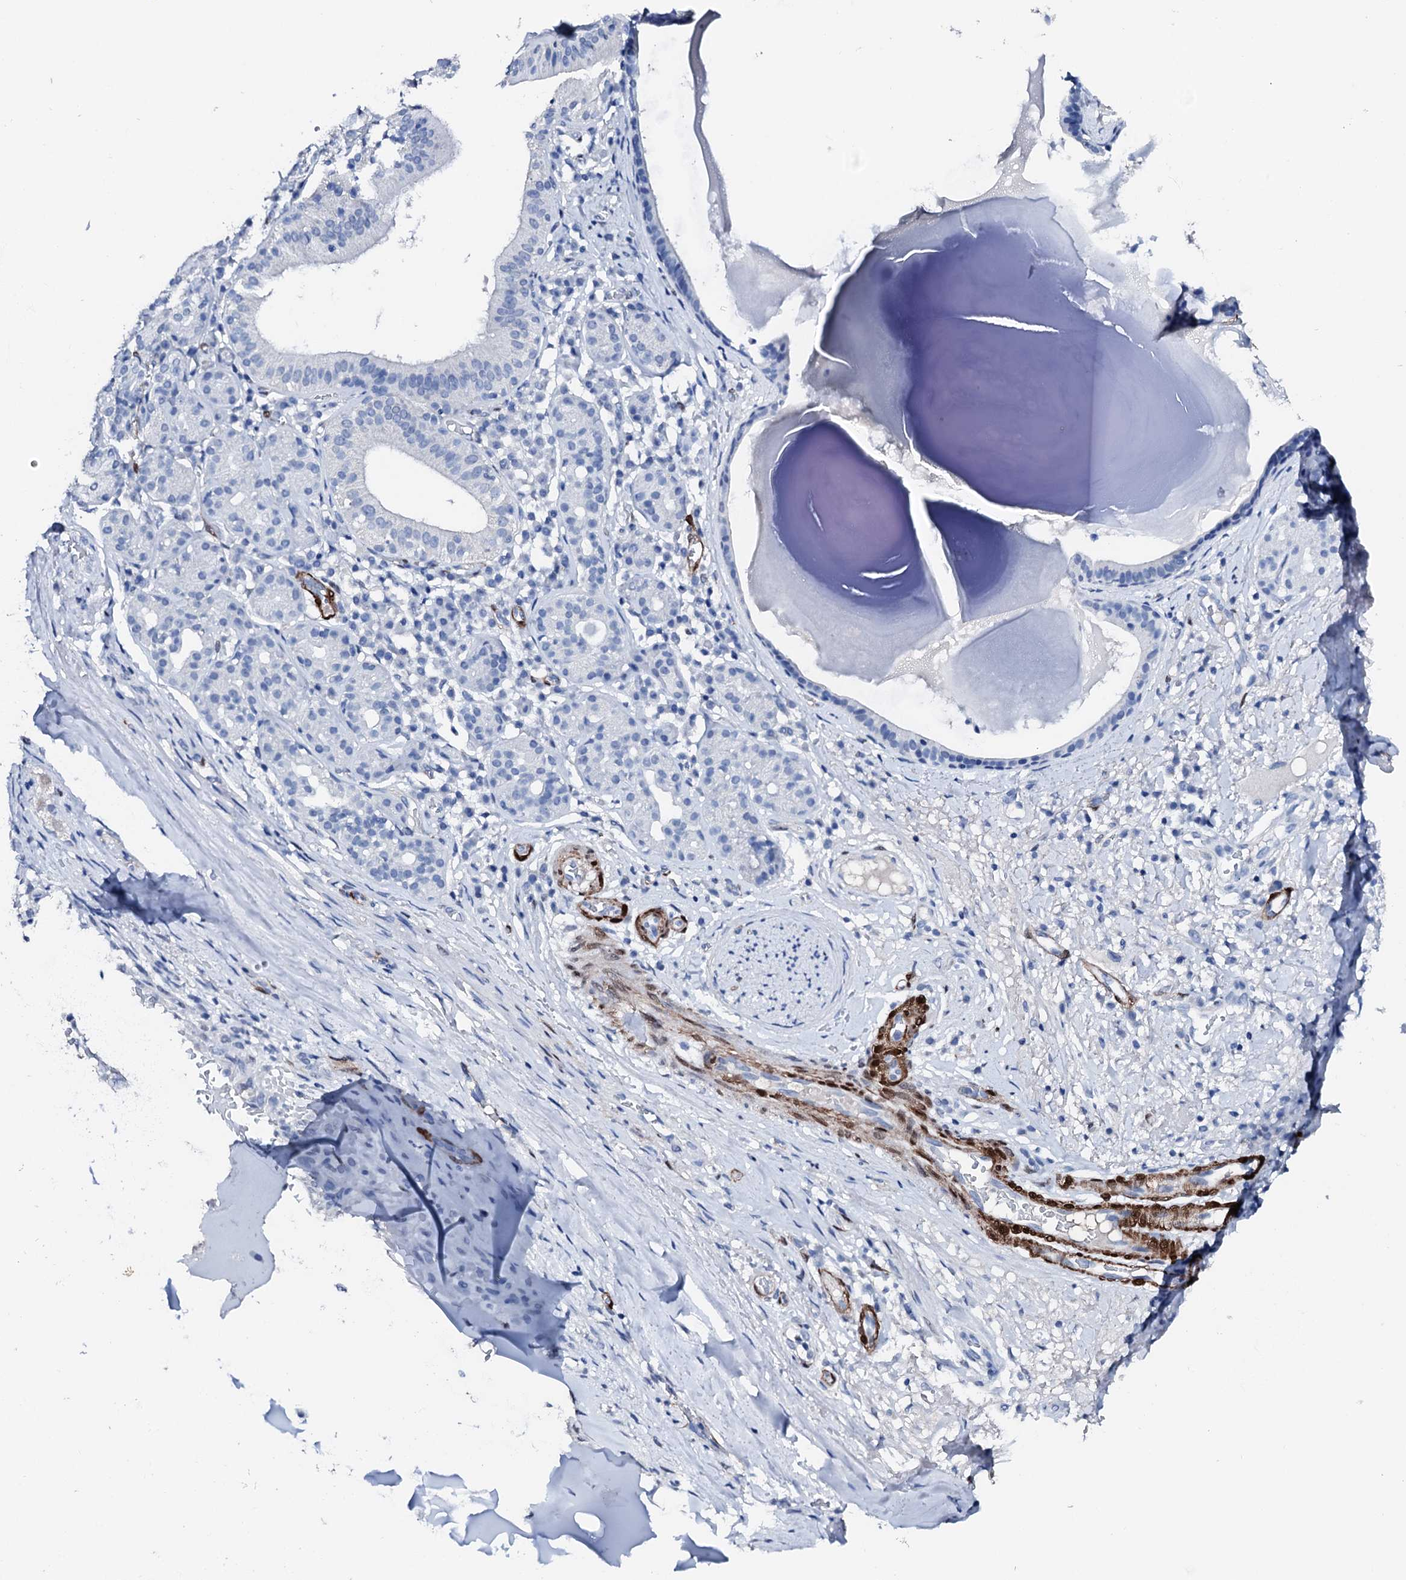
{"staining": {"intensity": "negative", "quantity": "none", "location": "none"}, "tissue": "adipose tissue", "cell_type": "Adipocytes", "image_type": "normal", "snomed": [{"axis": "morphology", "description": "Normal tissue, NOS"}, {"axis": "morphology", "description": "Basal cell carcinoma"}, {"axis": "topography", "description": "Cartilage tissue"}, {"axis": "topography", "description": "Nasopharynx"}, {"axis": "topography", "description": "Oral tissue"}], "caption": "Immunohistochemistry photomicrograph of normal human adipose tissue stained for a protein (brown), which exhibits no expression in adipocytes.", "gene": "NRIP2", "patient": {"sex": "female", "age": 77}}